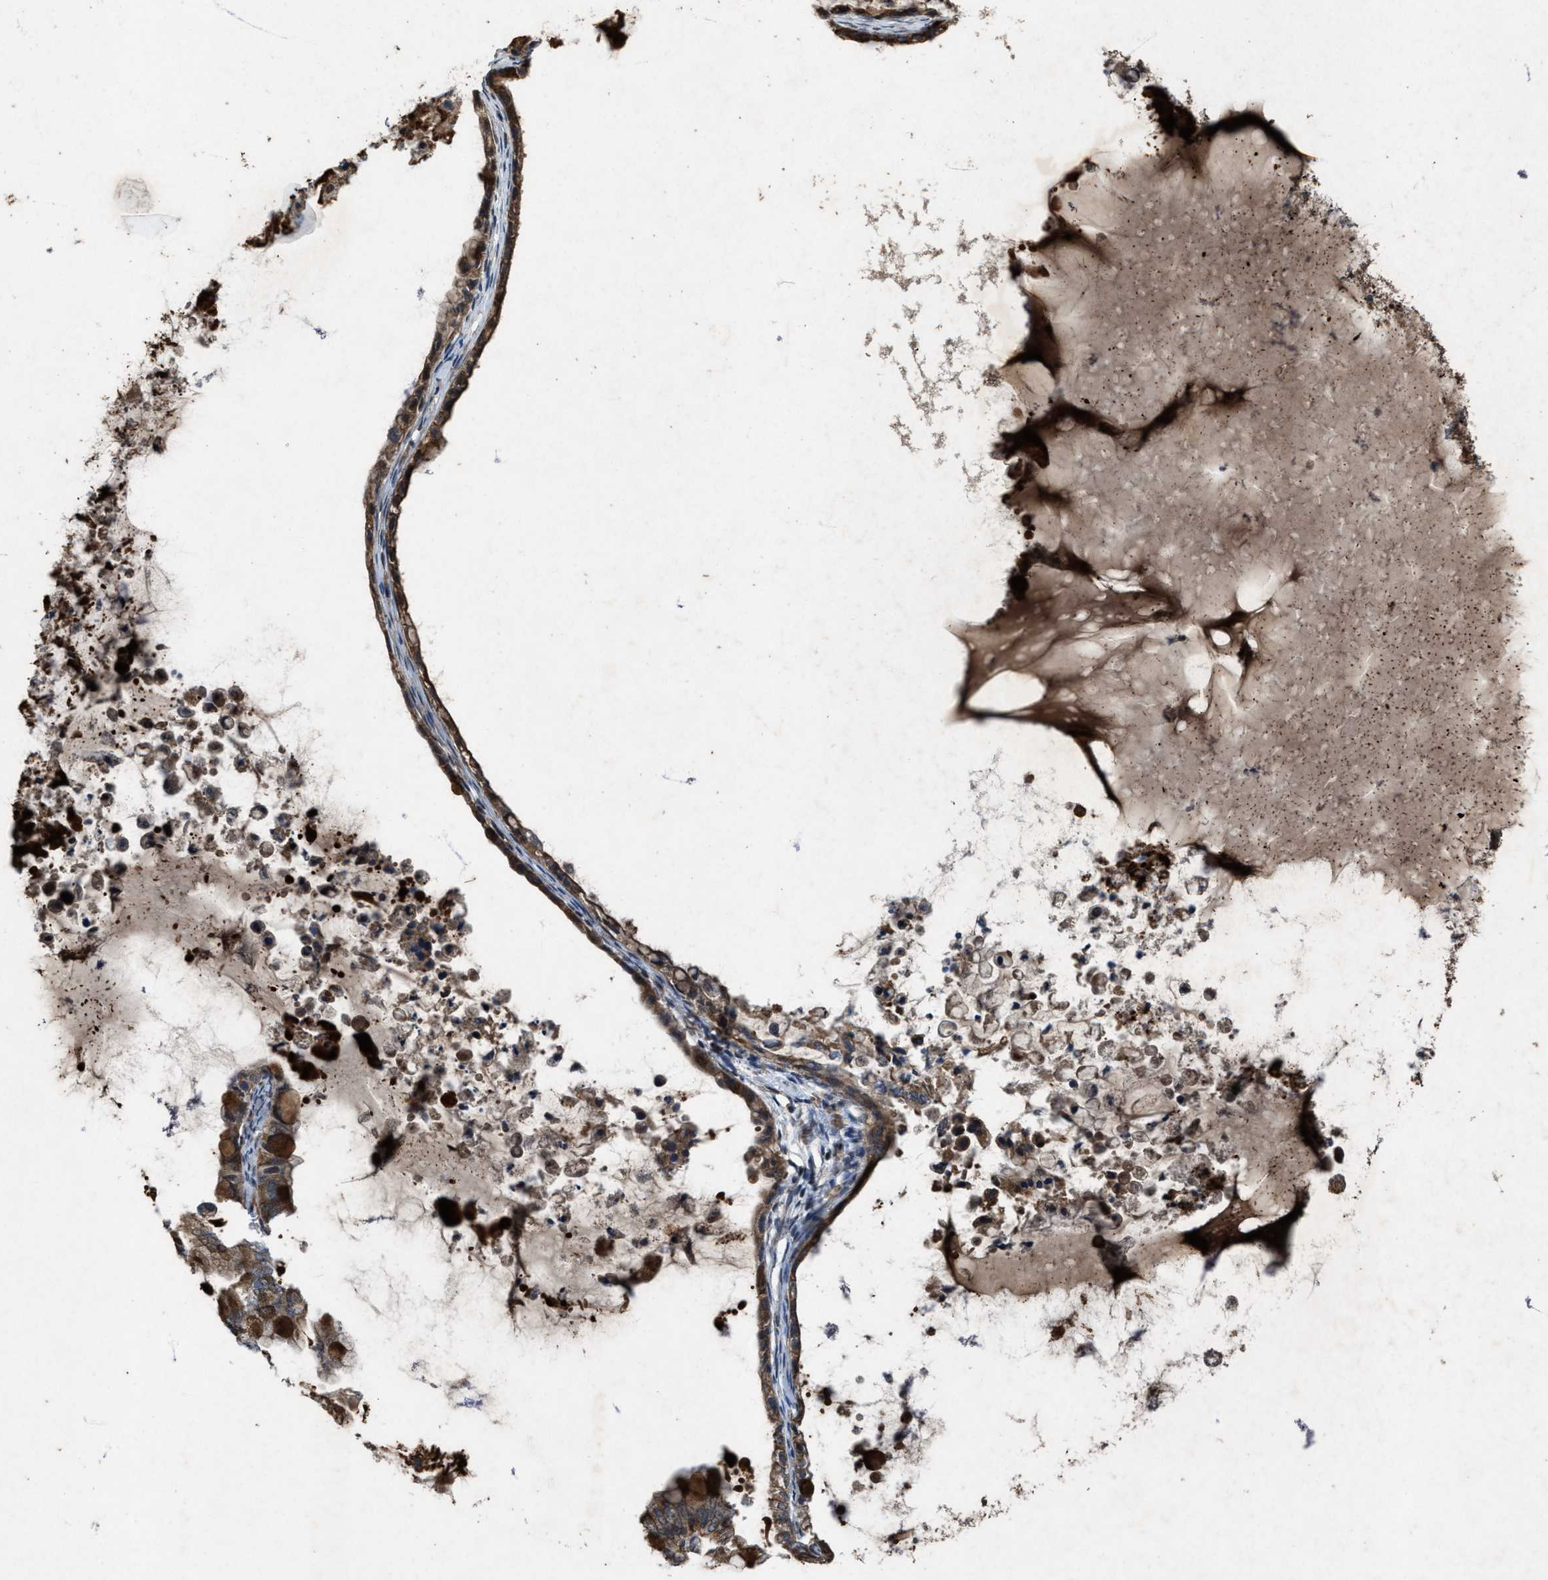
{"staining": {"intensity": "strong", "quantity": ">75%", "location": "cytoplasmic/membranous"}, "tissue": "ovarian cancer", "cell_type": "Tumor cells", "image_type": "cancer", "snomed": [{"axis": "morphology", "description": "Cystadenocarcinoma, mucinous, NOS"}, {"axis": "topography", "description": "Ovary"}], "caption": "The photomicrograph displays a brown stain indicating the presence of a protein in the cytoplasmic/membranous of tumor cells in mucinous cystadenocarcinoma (ovarian).", "gene": "PDP2", "patient": {"sex": "female", "age": 80}}